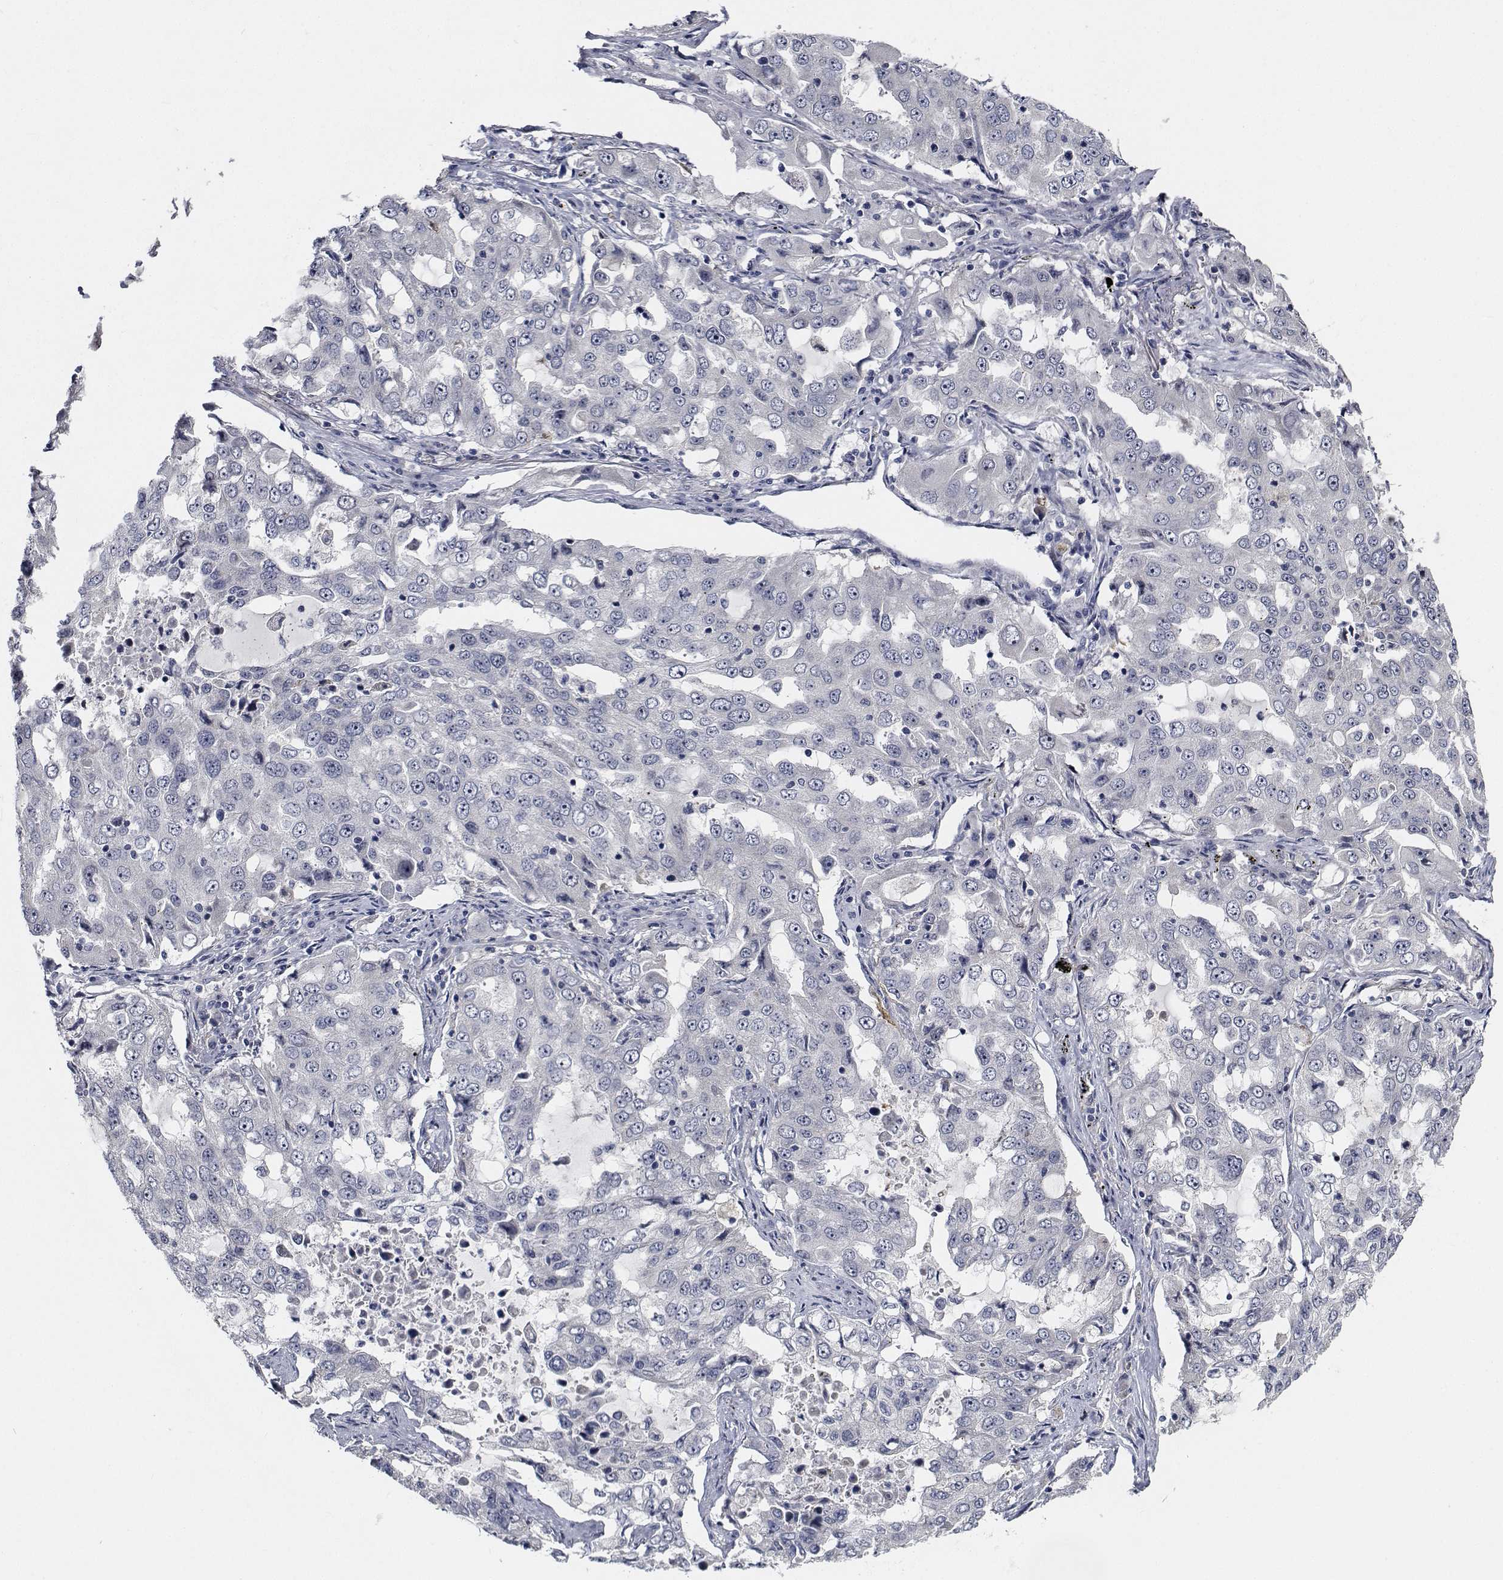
{"staining": {"intensity": "negative", "quantity": "none", "location": "none"}, "tissue": "lung cancer", "cell_type": "Tumor cells", "image_type": "cancer", "snomed": [{"axis": "morphology", "description": "Adenocarcinoma, NOS"}, {"axis": "topography", "description": "Lung"}], "caption": "A photomicrograph of human lung adenocarcinoma is negative for staining in tumor cells. Brightfield microscopy of immunohistochemistry (IHC) stained with DAB (3,3'-diaminobenzidine) (brown) and hematoxylin (blue), captured at high magnification.", "gene": "NVL", "patient": {"sex": "female", "age": 61}}